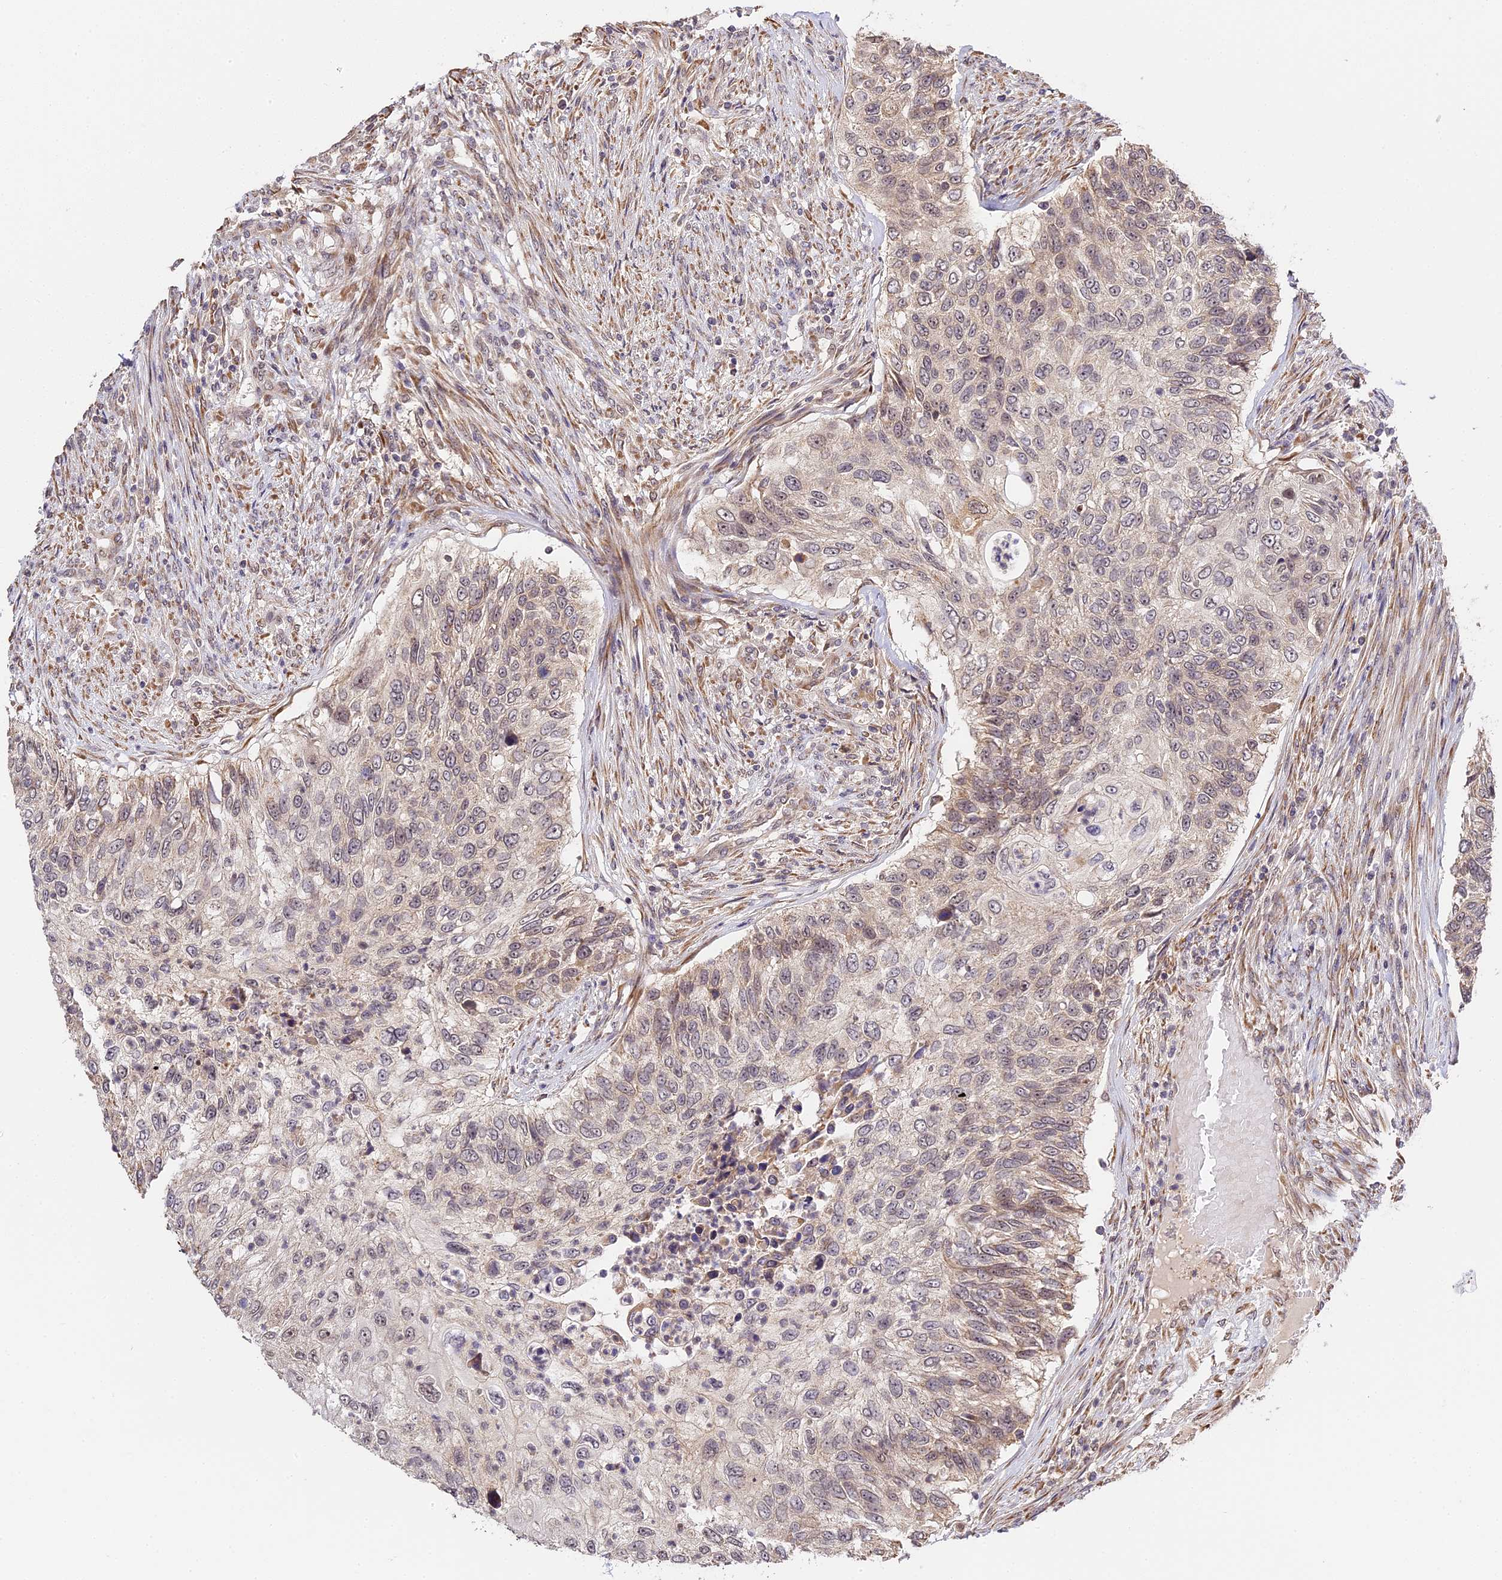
{"staining": {"intensity": "weak", "quantity": "<25%", "location": "cytoplasmic/membranous"}, "tissue": "urothelial cancer", "cell_type": "Tumor cells", "image_type": "cancer", "snomed": [{"axis": "morphology", "description": "Urothelial carcinoma, High grade"}, {"axis": "topography", "description": "Urinary bladder"}], "caption": "The histopathology image demonstrates no staining of tumor cells in urothelial cancer.", "gene": "IMPACT", "patient": {"sex": "female", "age": 60}}